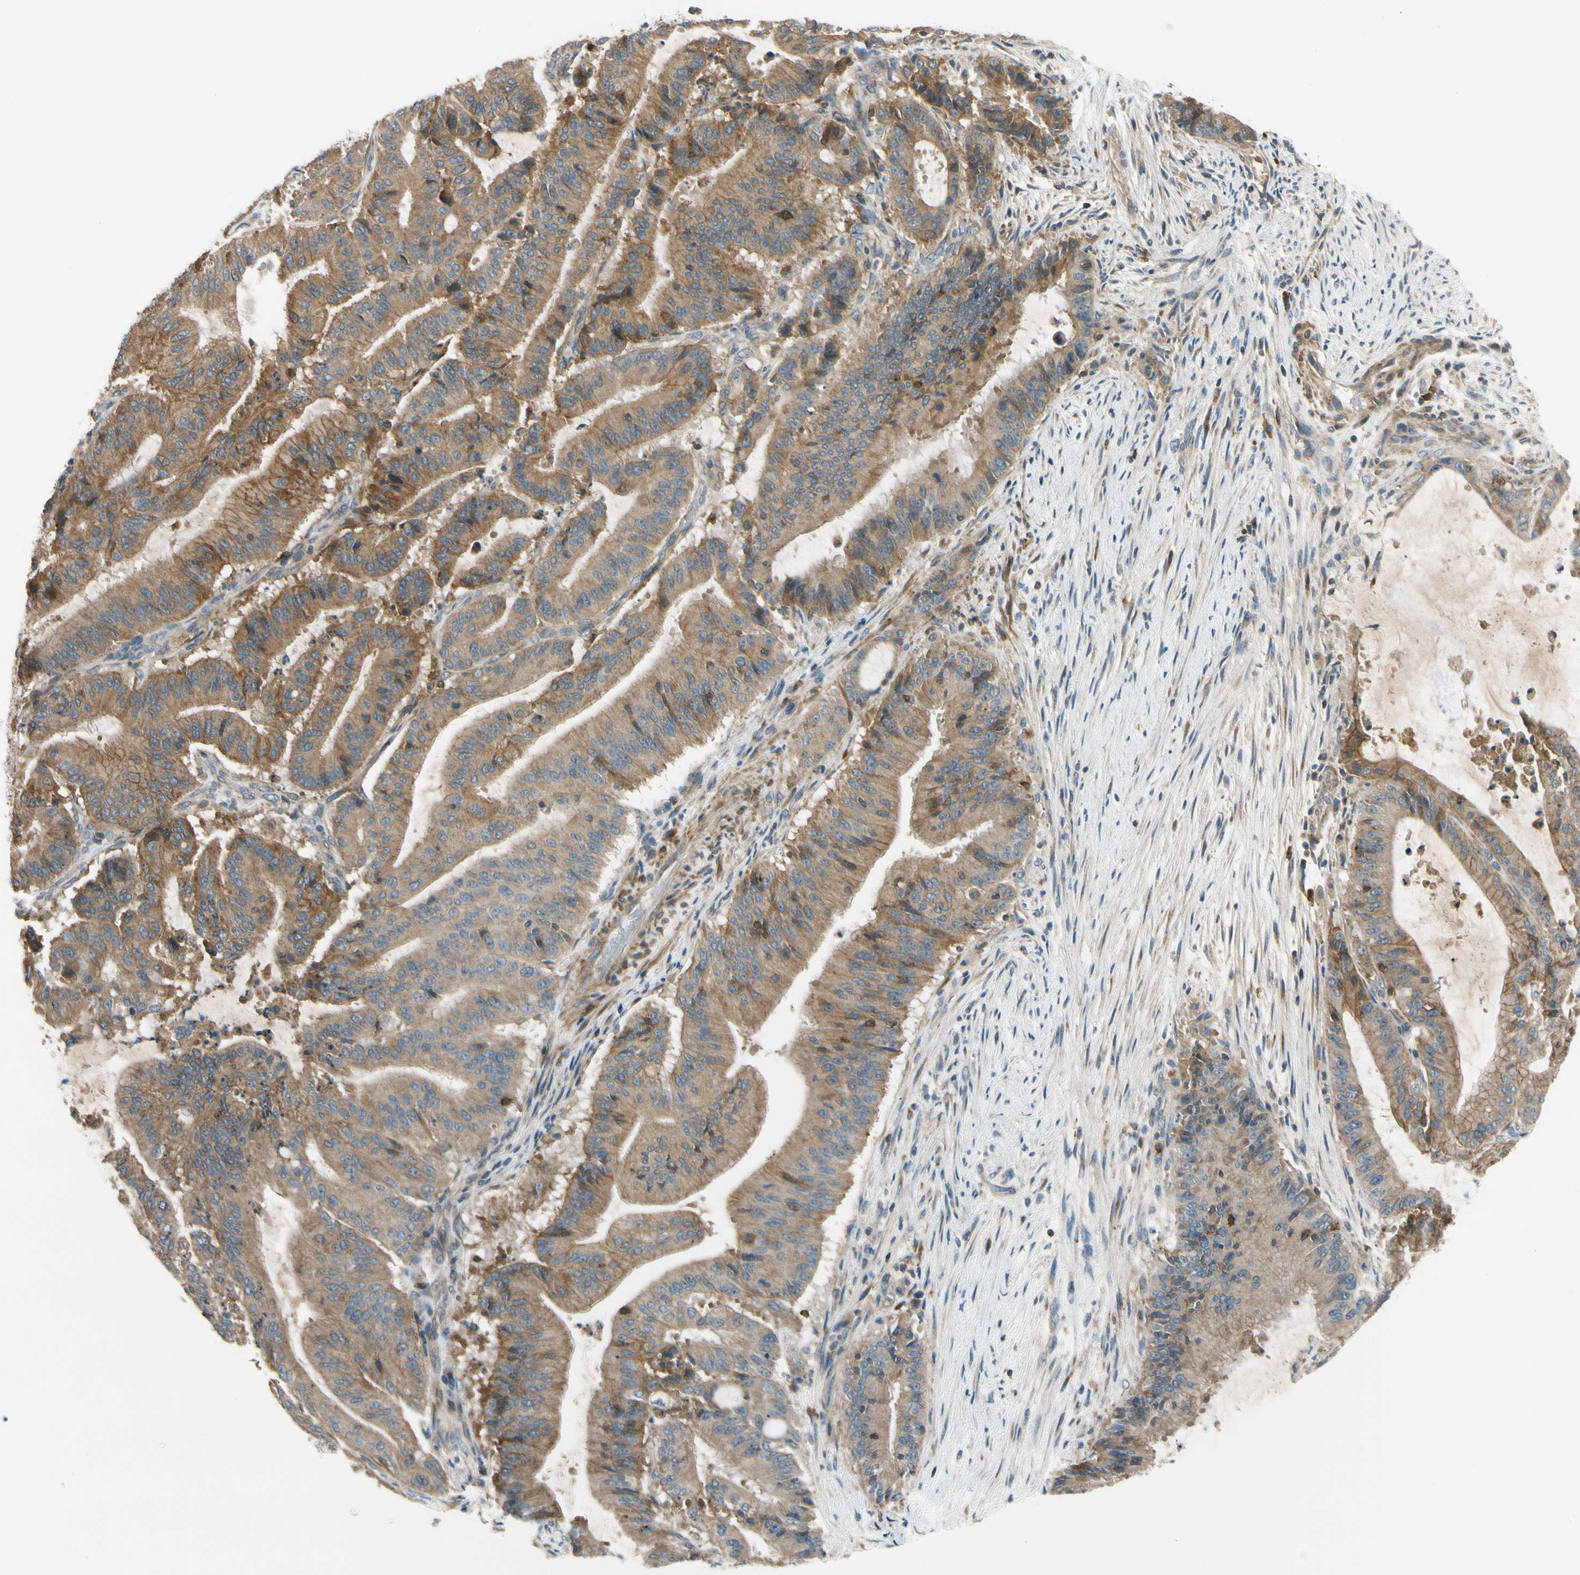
{"staining": {"intensity": "moderate", "quantity": ">75%", "location": "cytoplasmic/membranous"}, "tissue": "liver cancer", "cell_type": "Tumor cells", "image_type": "cancer", "snomed": [{"axis": "morphology", "description": "Cholangiocarcinoma"}, {"axis": "topography", "description": "Liver"}], "caption": "Protein expression analysis of human liver cholangiocarcinoma reveals moderate cytoplasmic/membranous staining in about >75% of tumor cells.", "gene": "MST1R", "patient": {"sex": "female", "age": 73}}